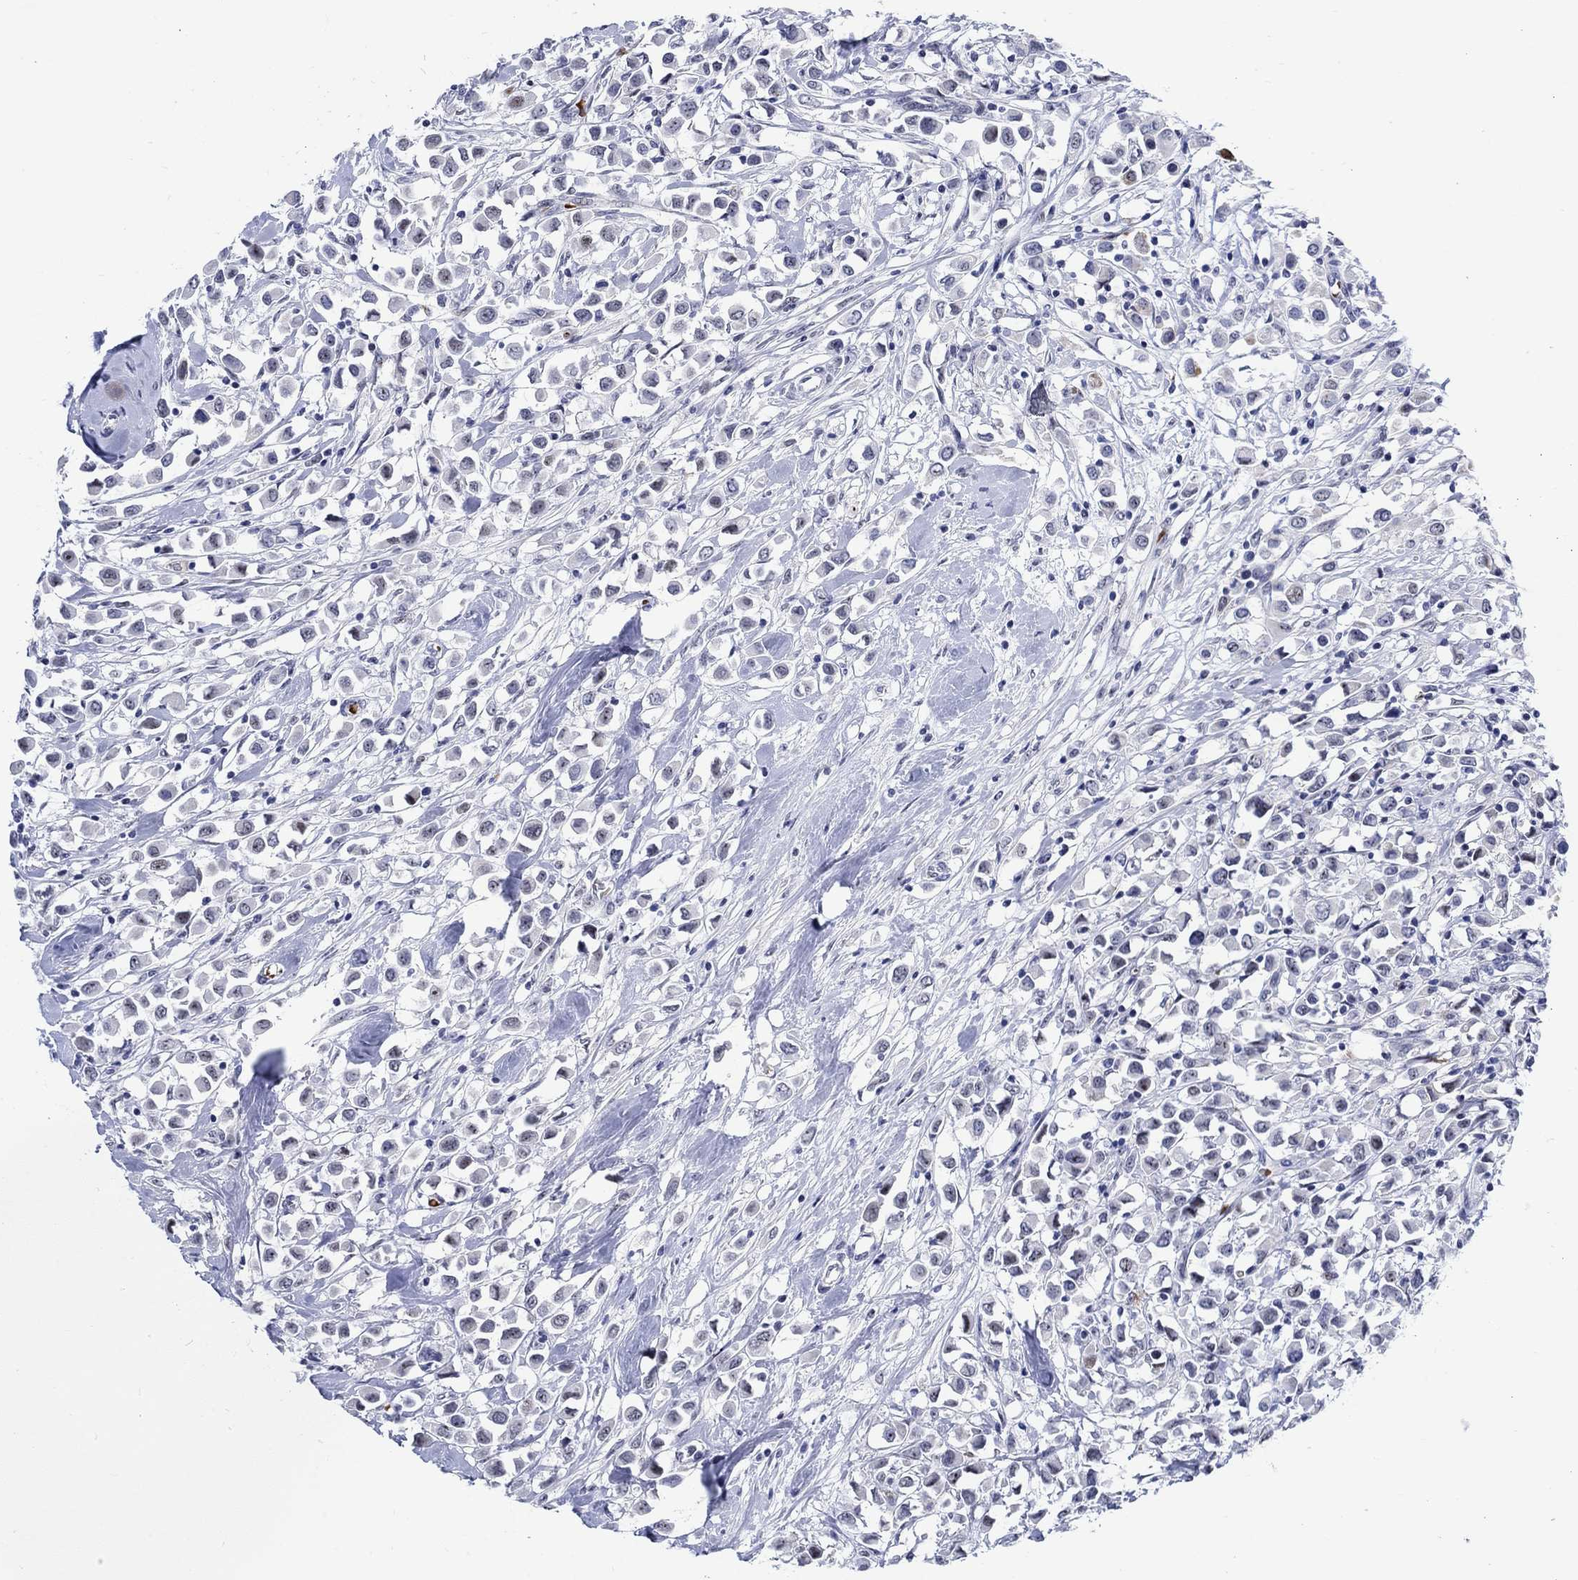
{"staining": {"intensity": "negative", "quantity": "none", "location": "none"}, "tissue": "breast cancer", "cell_type": "Tumor cells", "image_type": "cancer", "snomed": [{"axis": "morphology", "description": "Duct carcinoma"}, {"axis": "topography", "description": "Breast"}], "caption": "Immunohistochemical staining of human breast cancer reveals no significant positivity in tumor cells.", "gene": "ZNF446", "patient": {"sex": "female", "age": 61}}